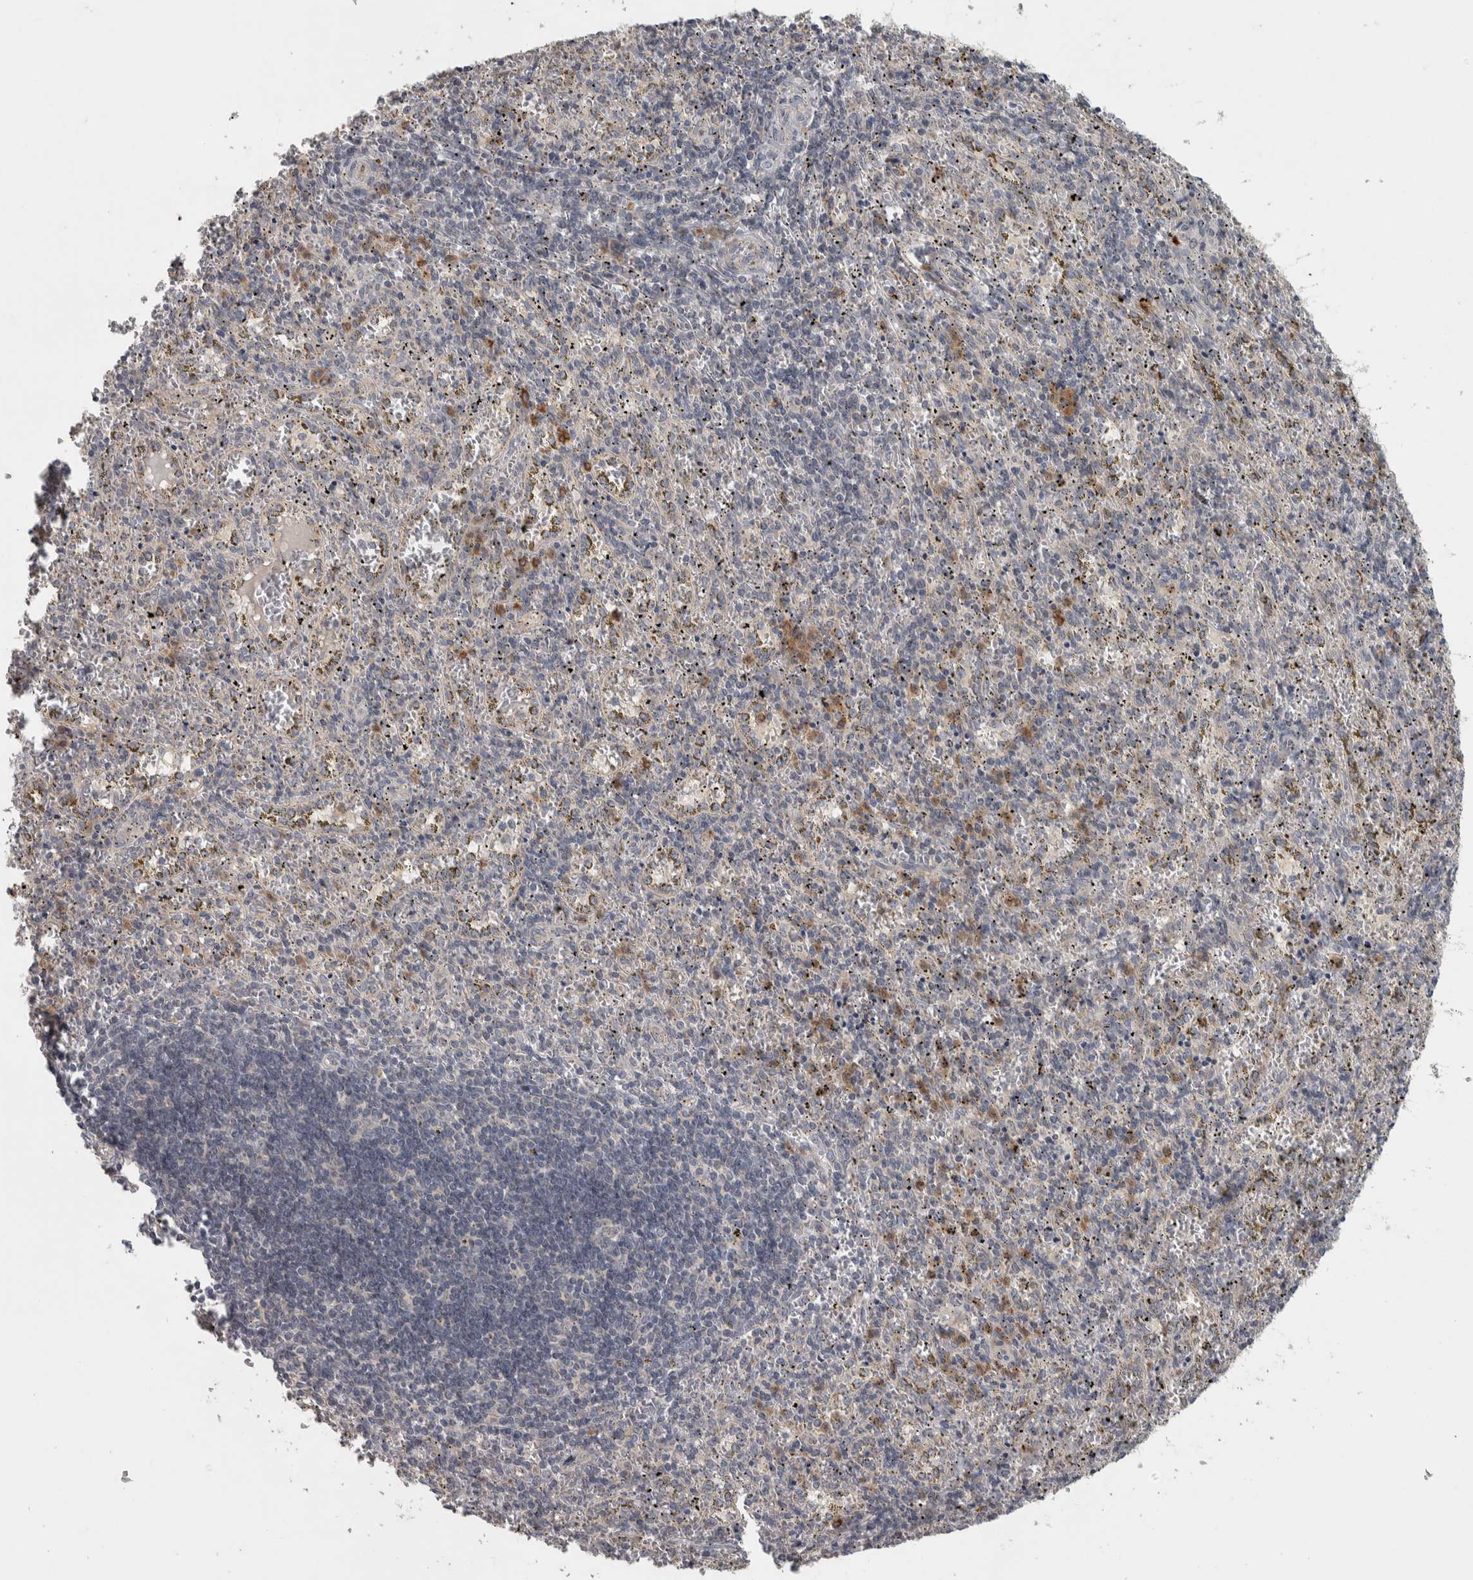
{"staining": {"intensity": "moderate", "quantity": "<25%", "location": "cytoplasmic/membranous"}, "tissue": "spleen", "cell_type": "Cells in red pulp", "image_type": "normal", "snomed": [{"axis": "morphology", "description": "Normal tissue, NOS"}, {"axis": "topography", "description": "Spleen"}], "caption": "Spleen stained for a protein shows moderate cytoplasmic/membranous positivity in cells in red pulp. (Stains: DAB (3,3'-diaminobenzidine) in brown, nuclei in blue, Microscopy: brightfield microscopy at high magnification).", "gene": "SRP68", "patient": {"sex": "male", "age": 11}}